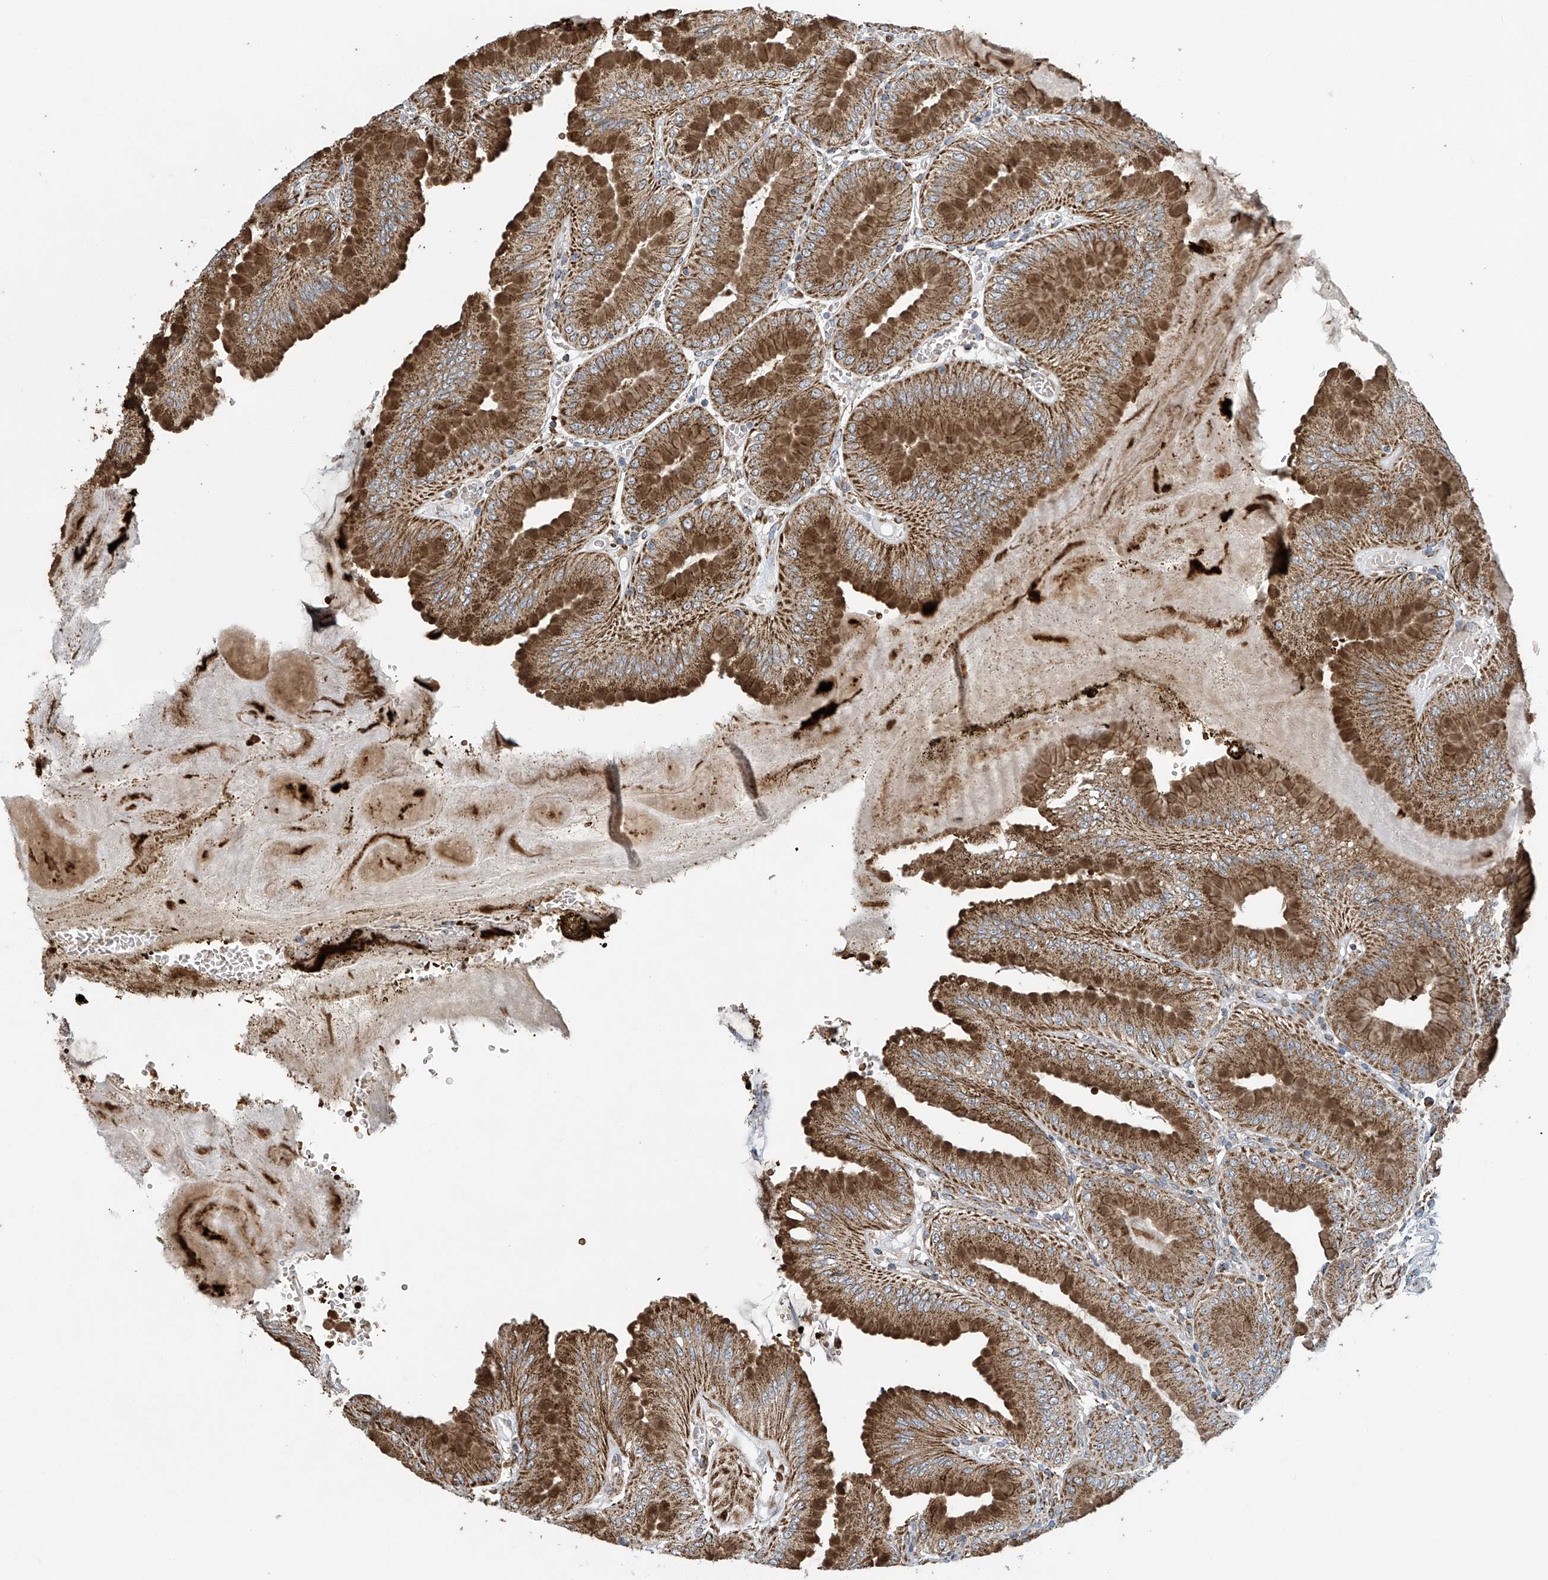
{"staining": {"intensity": "strong", "quantity": ">75%", "location": "cytoplasmic/membranous"}, "tissue": "stomach", "cell_type": "Glandular cells", "image_type": "normal", "snomed": [{"axis": "morphology", "description": "Normal tissue, NOS"}, {"axis": "topography", "description": "Stomach, lower"}], "caption": "A brown stain labels strong cytoplasmic/membranous positivity of a protein in glandular cells of unremarkable human stomach. (DAB (3,3'-diaminobenzidine) = brown stain, brightfield microscopy at high magnification).", "gene": "COMMD1", "patient": {"sex": "male", "age": 71}}